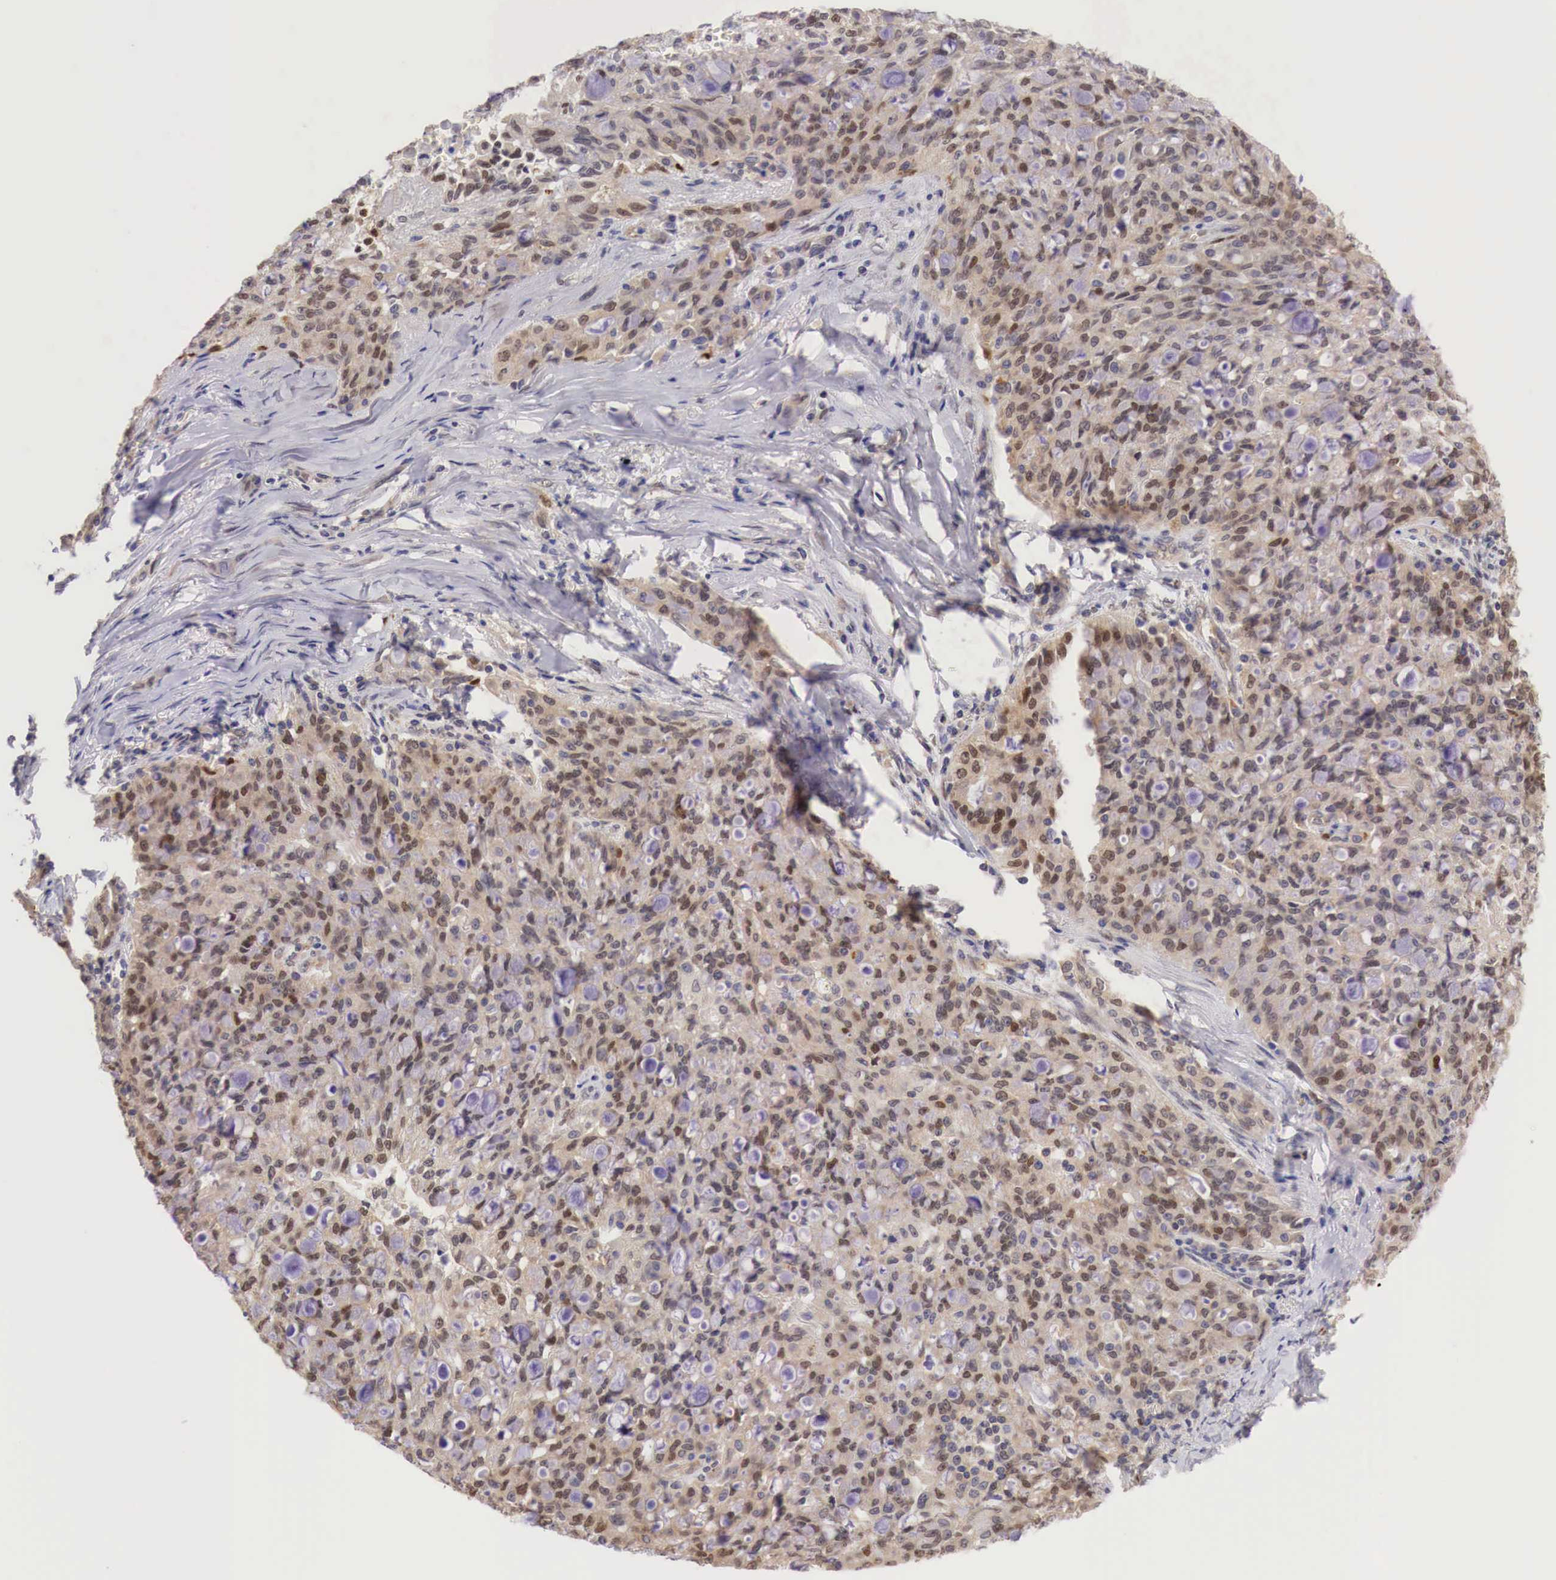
{"staining": {"intensity": "moderate", "quantity": ">75%", "location": "cytoplasmic/membranous,nuclear"}, "tissue": "lung cancer", "cell_type": "Tumor cells", "image_type": "cancer", "snomed": [{"axis": "morphology", "description": "Adenocarcinoma, NOS"}, {"axis": "topography", "description": "Lung"}], "caption": "Immunohistochemistry photomicrograph of lung adenocarcinoma stained for a protein (brown), which shows medium levels of moderate cytoplasmic/membranous and nuclear expression in approximately >75% of tumor cells.", "gene": "PABIR2", "patient": {"sex": "female", "age": 44}}